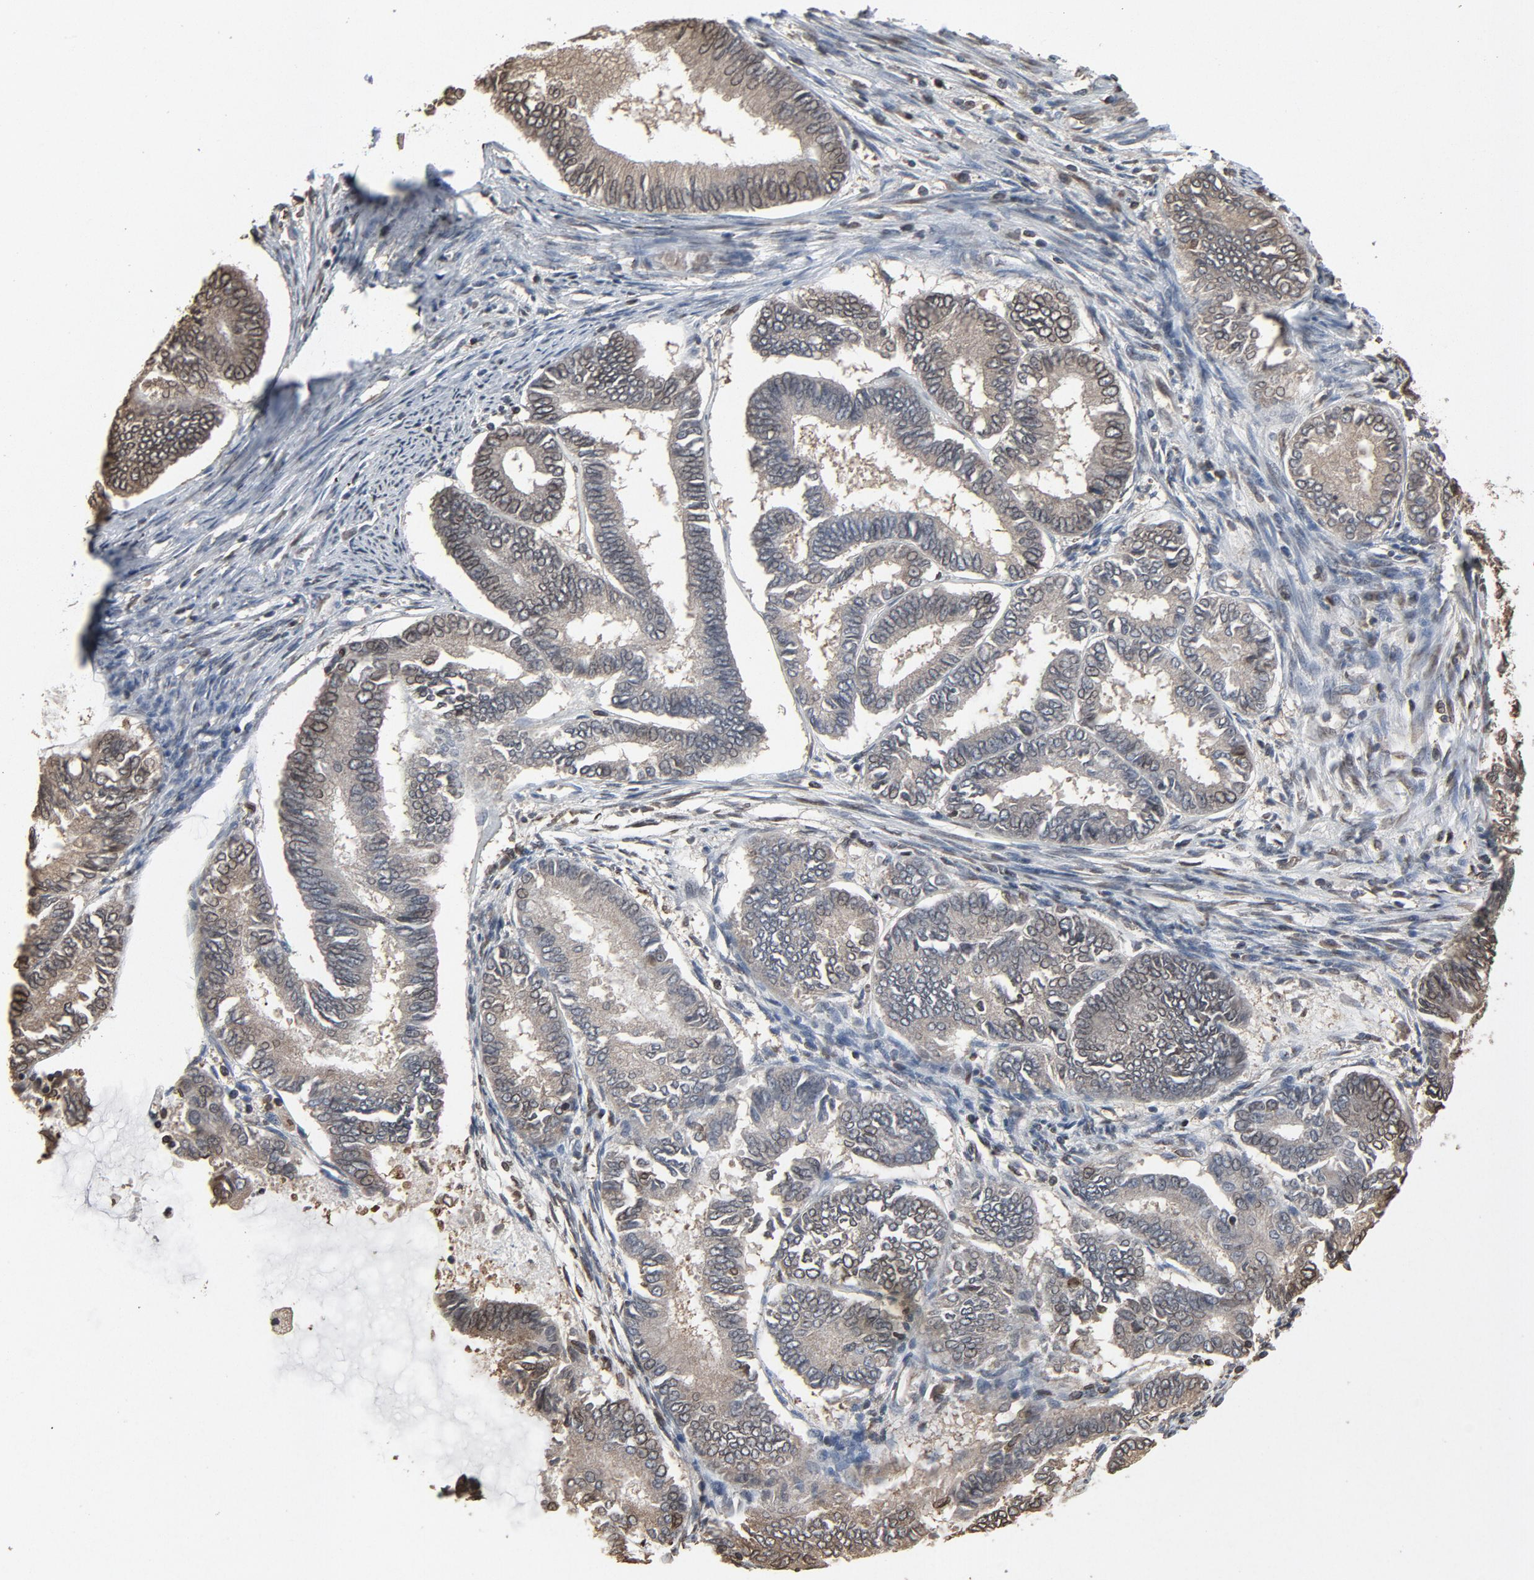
{"staining": {"intensity": "weak", "quantity": "<25%", "location": "cytoplasmic/membranous,nuclear"}, "tissue": "endometrial cancer", "cell_type": "Tumor cells", "image_type": "cancer", "snomed": [{"axis": "morphology", "description": "Adenocarcinoma, NOS"}, {"axis": "topography", "description": "Endometrium"}], "caption": "Tumor cells show no significant protein positivity in endometrial cancer. (Immunohistochemistry (ihc), brightfield microscopy, high magnification).", "gene": "UBE2D1", "patient": {"sex": "female", "age": 86}}